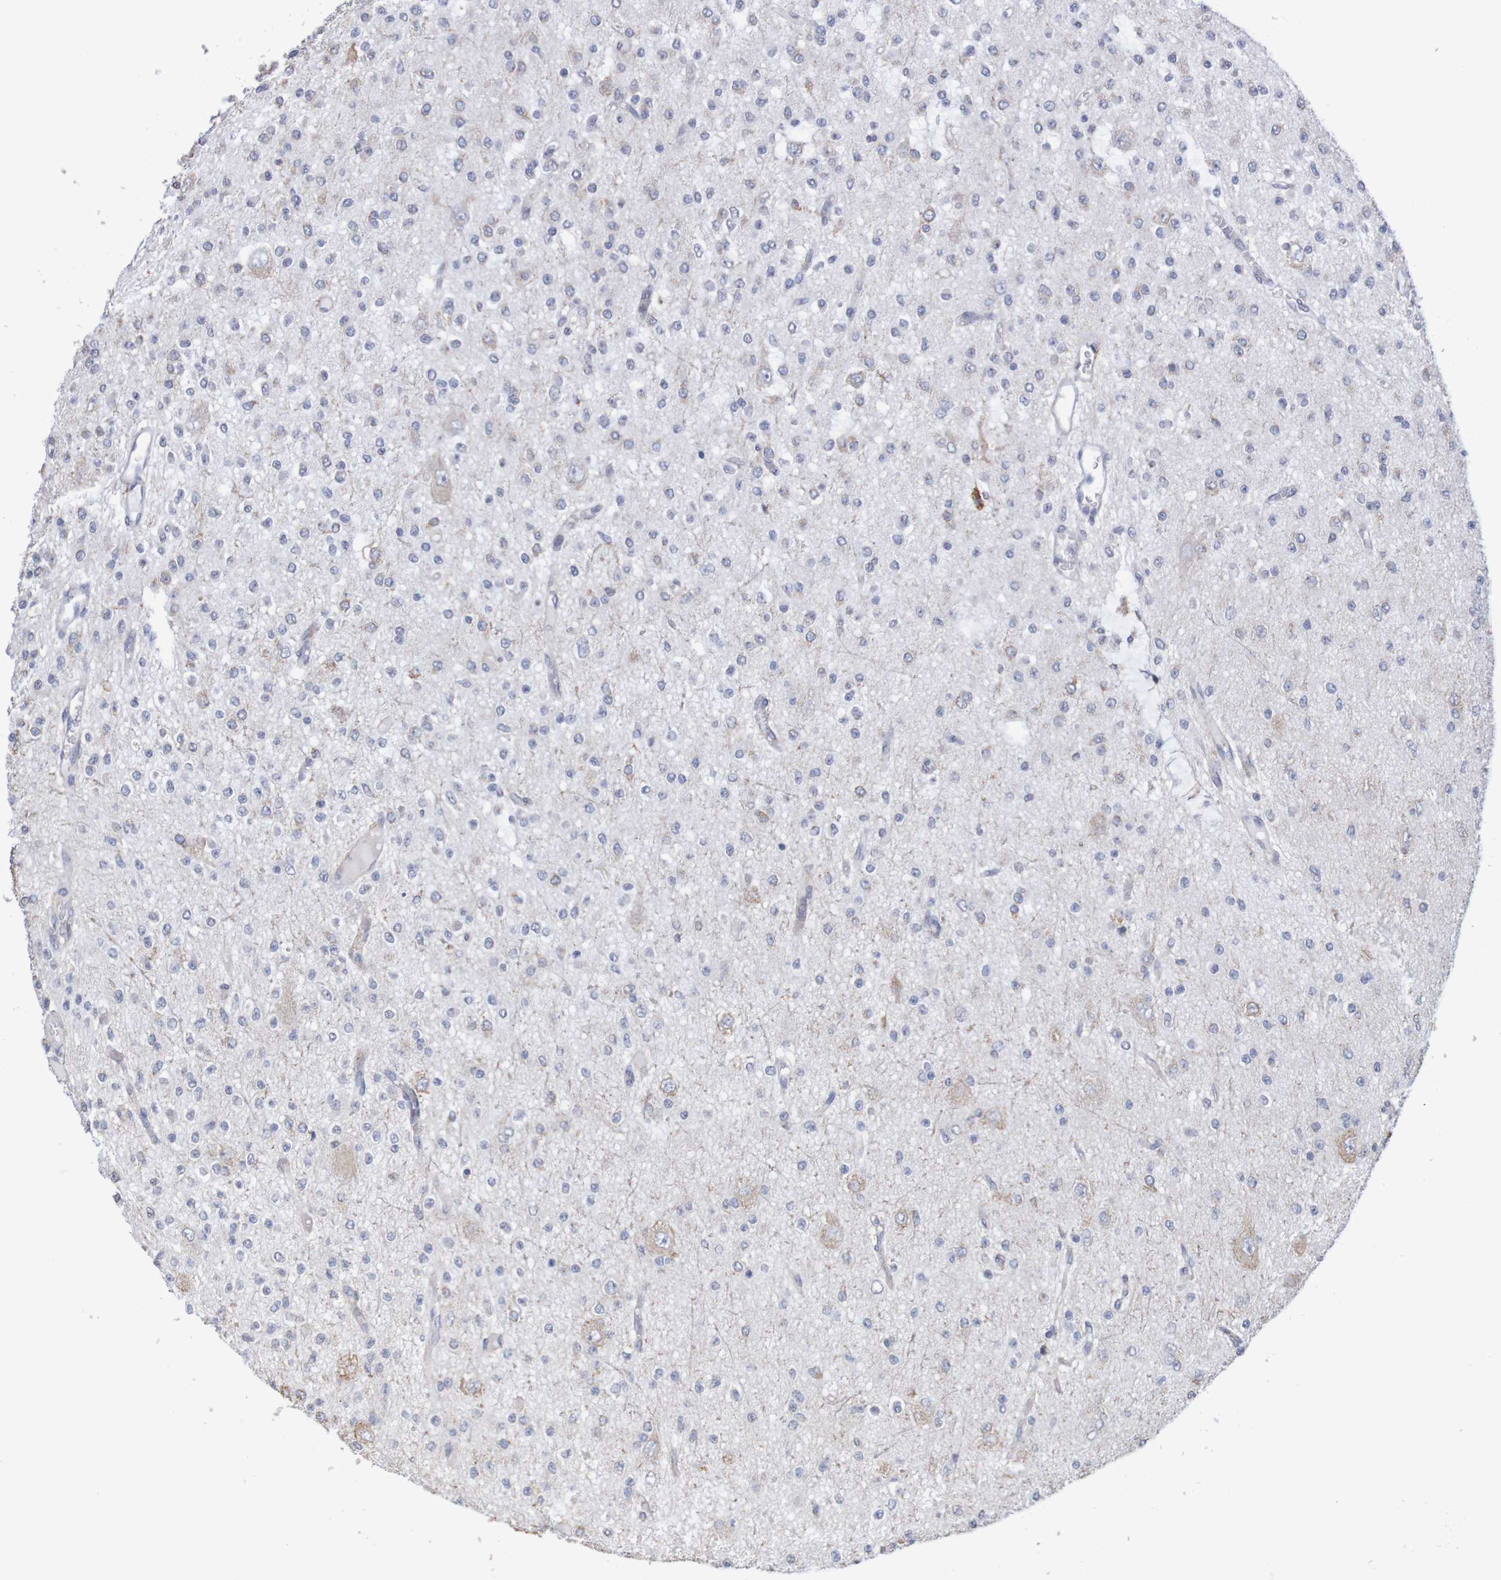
{"staining": {"intensity": "negative", "quantity": "none", "location": "none"}, "tissue": "glioma", "cell_type": "Tumor cells", "image_type": "cancer", "snomed": [{"axis": "morphology", "description": "Glioma, malignant, Low grade"}, {"axis": "topography", "description": "Brain"}], "caption": "Immunohistochemistry (IHC) micrograph of neoplastic tissue: glioma stained with DAB exhibits no significant protein positivity in tumor cells.", "gene": "PDIA3", "patient": {"sex": "male", "age": 38}}